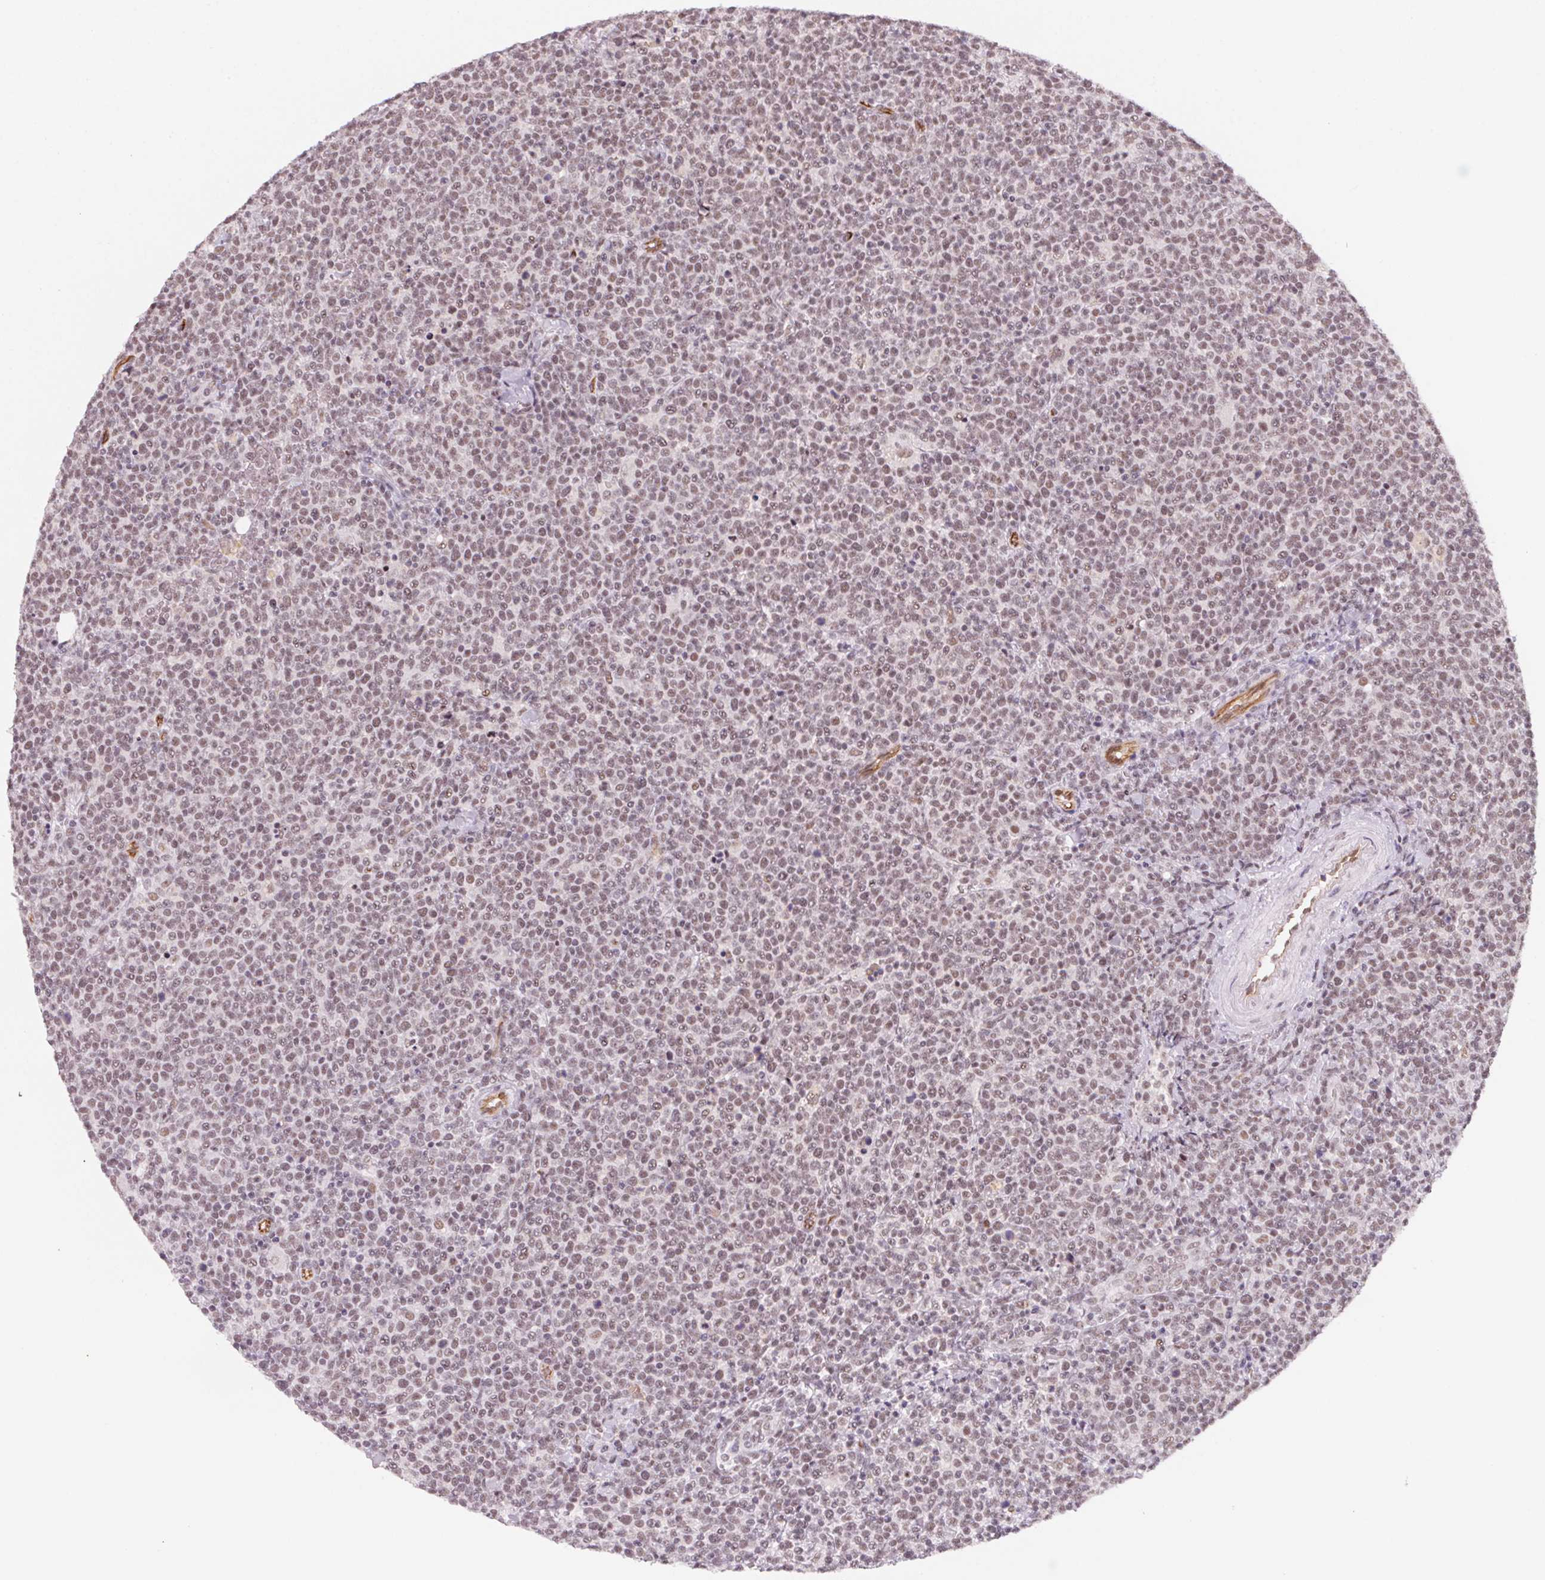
{"staining": {"intensity": "weak", "quantity": ">75%", "location": "nuclear"}, "tissue": "lymphoma", "cell_type": "Tumor cells", "image_type": "cancer", "snomed": [{"axis": "morphology", "description": "Malignant lymphoma, non-Hodgkin's type, High grade"}, {"axis": "topography", "description": "Lymph node"}], "caption": "Human lymphoma stained with a brown dye demonstrates weak nuclear positive staining in approximately >75% of tumor cells.", "gene": "SRSF7", "patient": {"sex": "male", "age": 61}}